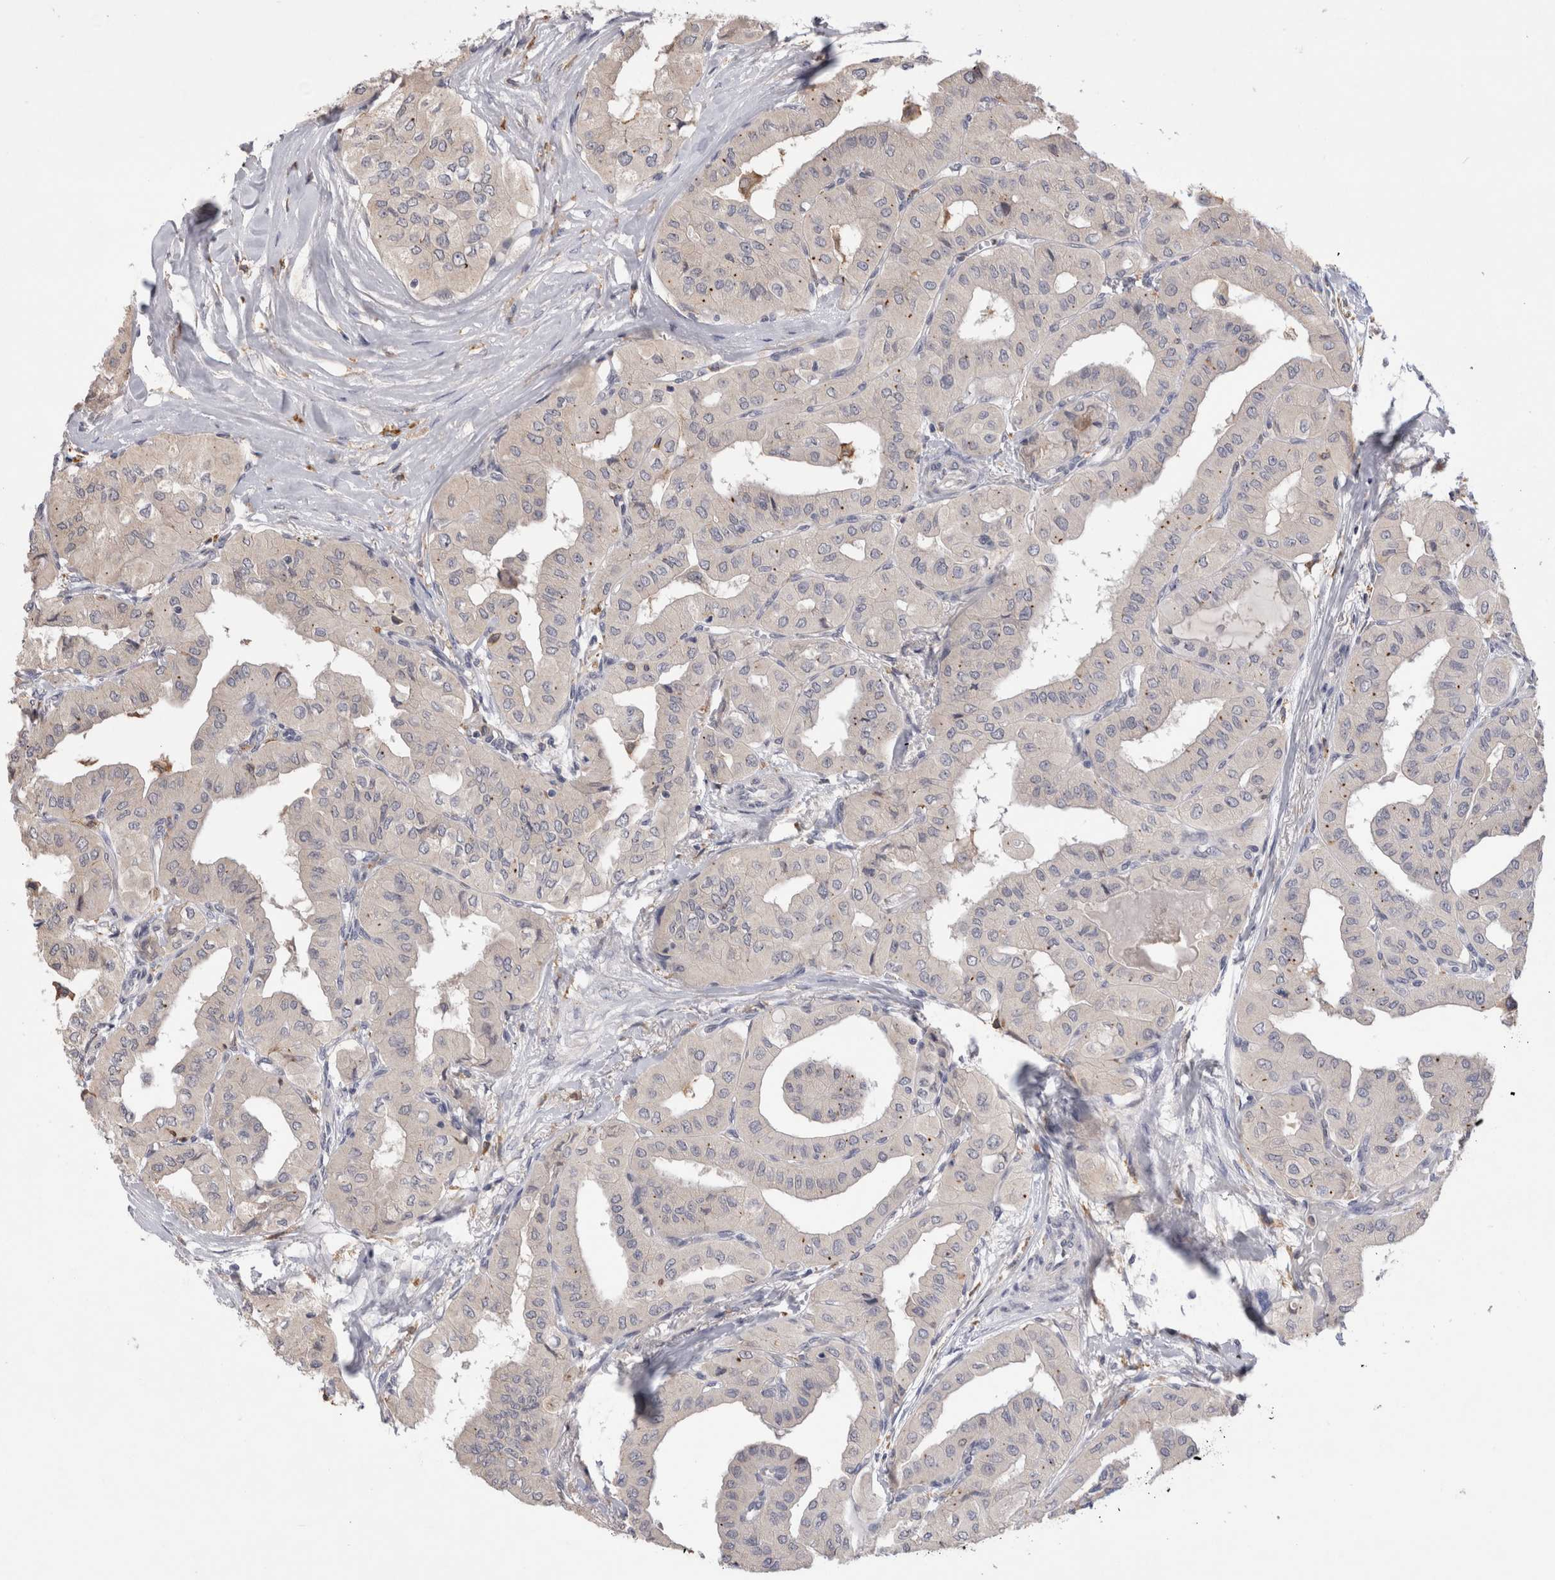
{"staining": {"intensity": "negative", "quantity": "none", "location": "none"}, "tissue": "thyroid cancer", "cell_type": "Tumor cells", "image_type": "cancer", "snomed": [{"axis": "morphology", "description": "Papillary adenocarcinoma, NOS"}, {"axis": "topography", "description": "Thyroid gland"}], "caption": "An IHC histopathology image of thyroid cancer (papillary adenocarcinoma) is shown. There is no staining in tumor cells of thyroid cancer (papillary adenocarcinoma).", "gene": "VSIG4", "patient": {"sex": "female", "age": 59}}